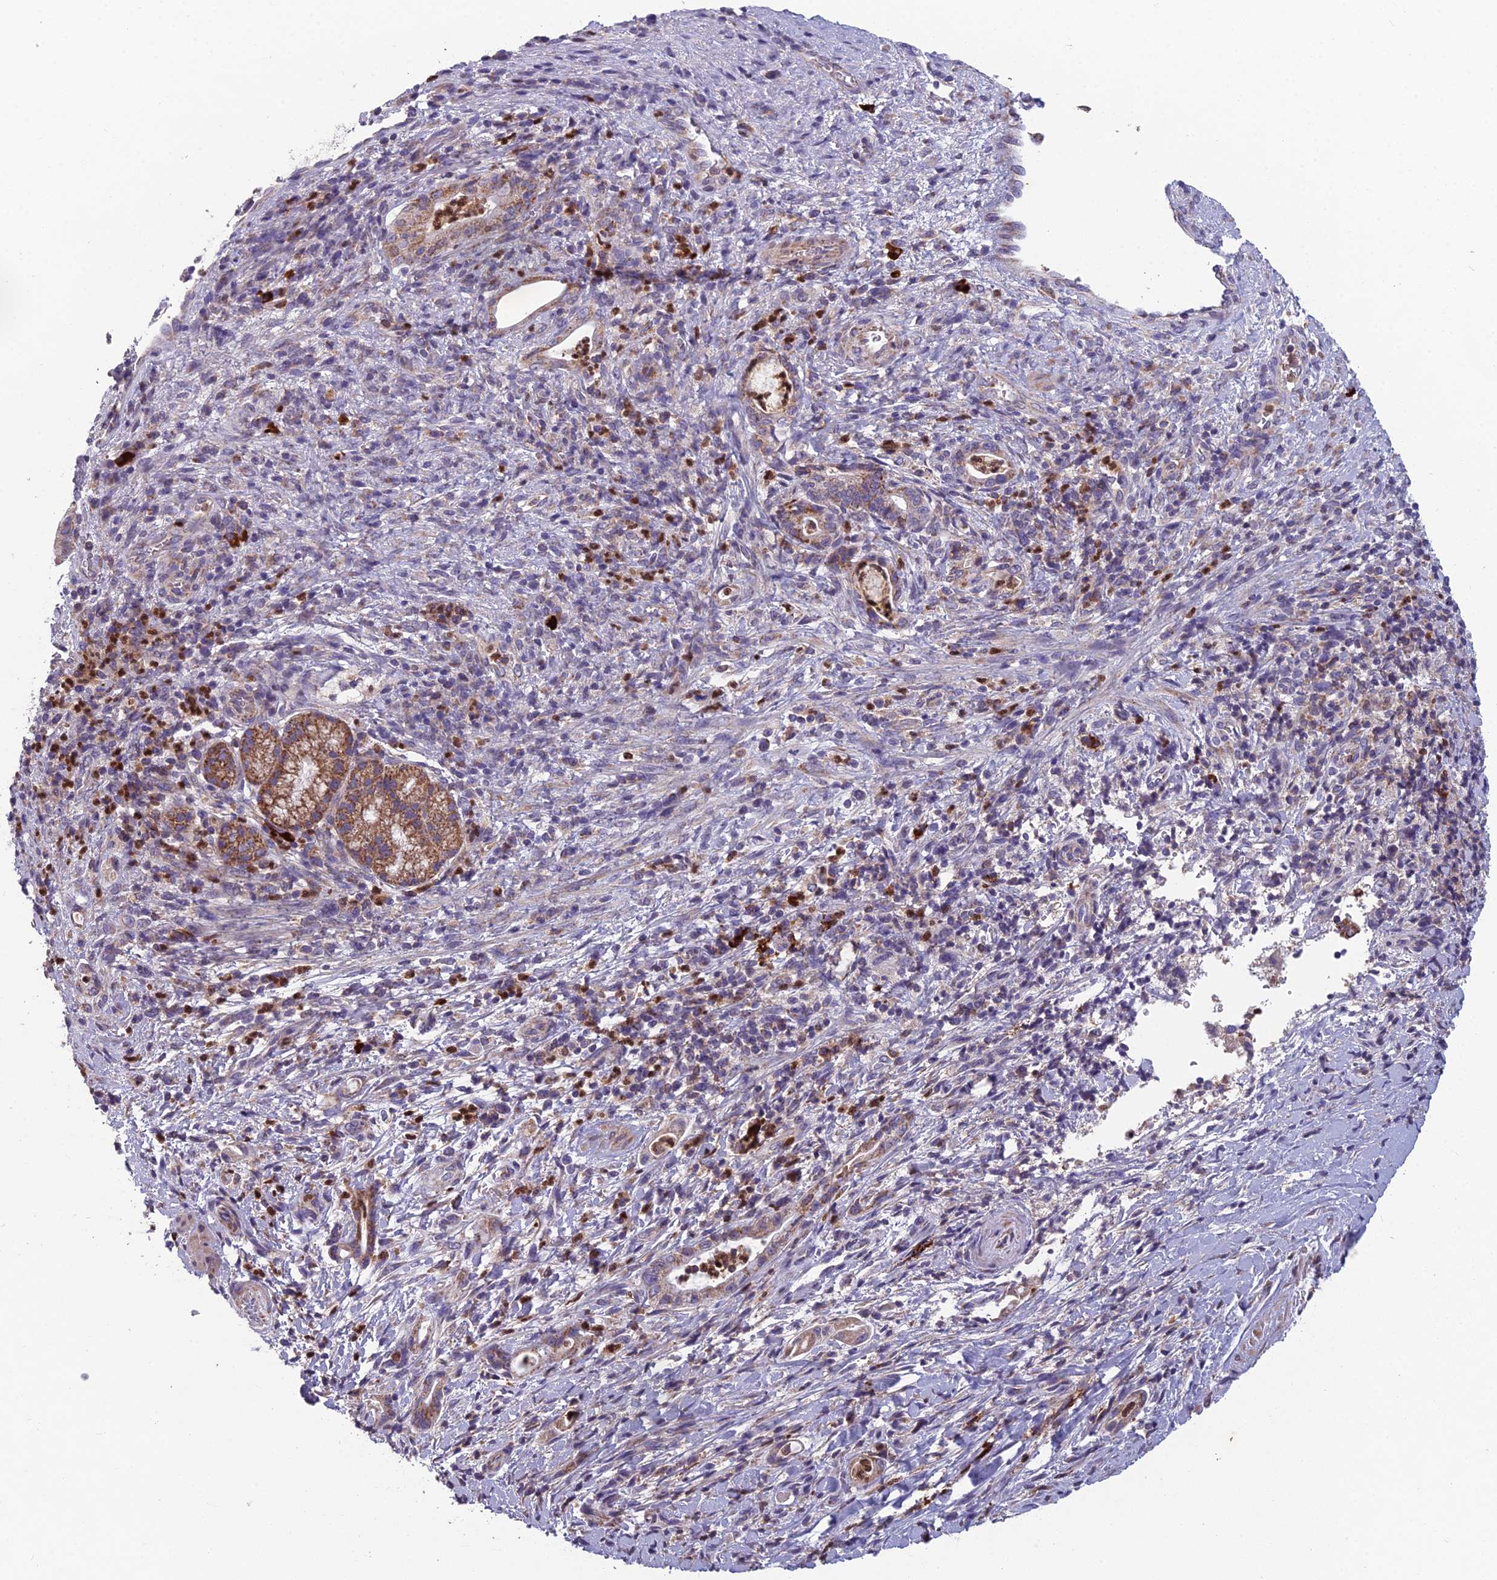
{"staining": {"intensity": "moderate", "quantity": ">75%", "location": "cytoplasmic/membranous"}, "tissue": "pancreatic cancer", "cell_type": "Tumor cells", "image_type": "cancer", "snomed": [{"axis": "morphology", "description": "Normal tissue, NOS"}, {"axis": "morphology", "description": "Adenocarcinoma, NOS"}, {"axis": "topography", "description": "Pancreas"}], "caption": "Tumor cells show moderate cytoplasmic/membranous positivity in about >75% of cells in pancreatic adenocarcinoma. The protein is stained brown, and the nuclei are stained in blue (DAB IHC with brightfield microscopy, high magnification).", "gene": "ENSG00000188897", "patient": {"sex": "female", "age": 55}}